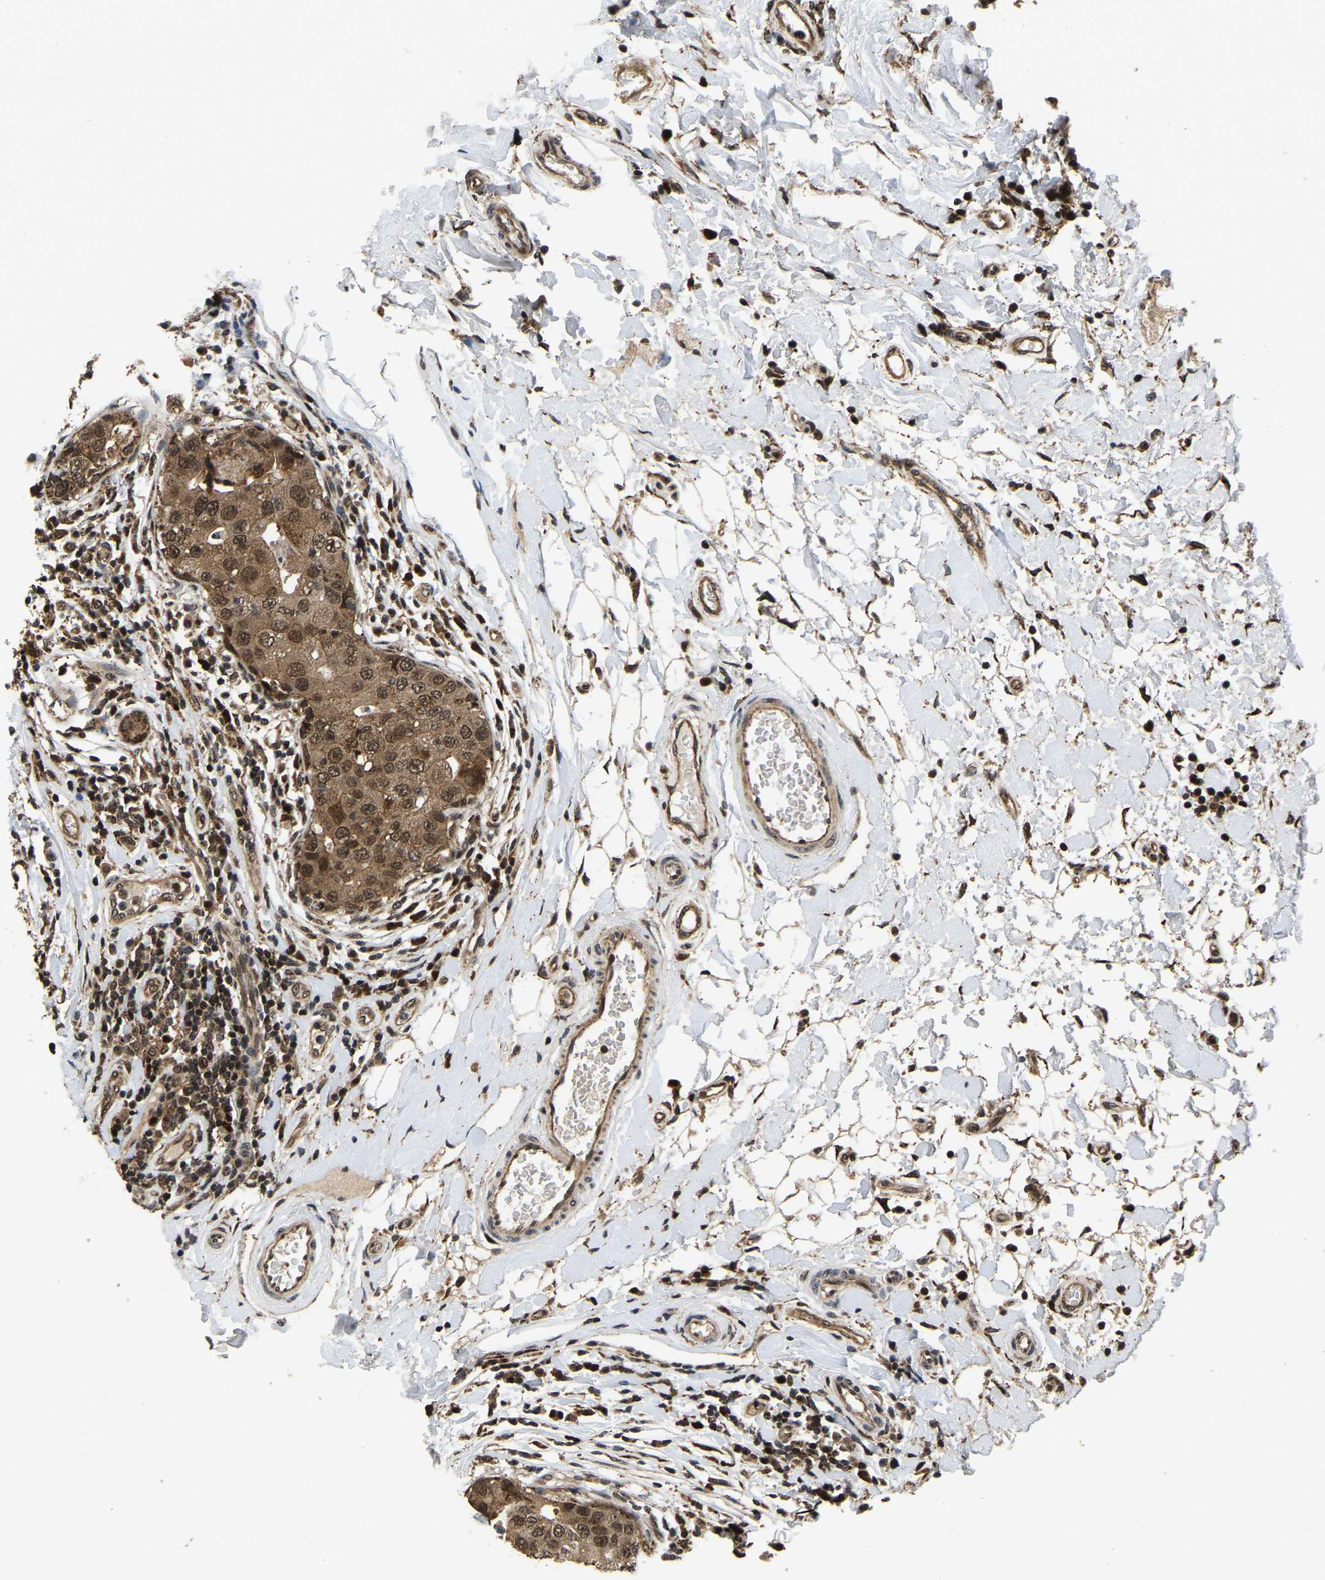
{"staining": {"intensity": "moderate", "quantity": ">75%", "location": "cytoplasmic/membranous,nuclear"}, "tissue": "breast cancer", "cell_type": "Tumor cells", "image_type": "cancer", "snomed": [{"axis": "morphology", "description": "Duct carcinoma"}, {"axis": "topography", "description": "Breast"}], "caption": "Tumor cells show medium levels of moderate cytoplasmic/membranous and nuclear staining in approximately >75% of cells in human breast infiltrating ductal carcinoma. The staining was performed using DAB to visualize the protein expression in brown, while the nuclei were stained in blue with hematoxylin (Magnification: 20x).", "gene": "CIAO1", "patient": {"sex": "female", "age": 27}}